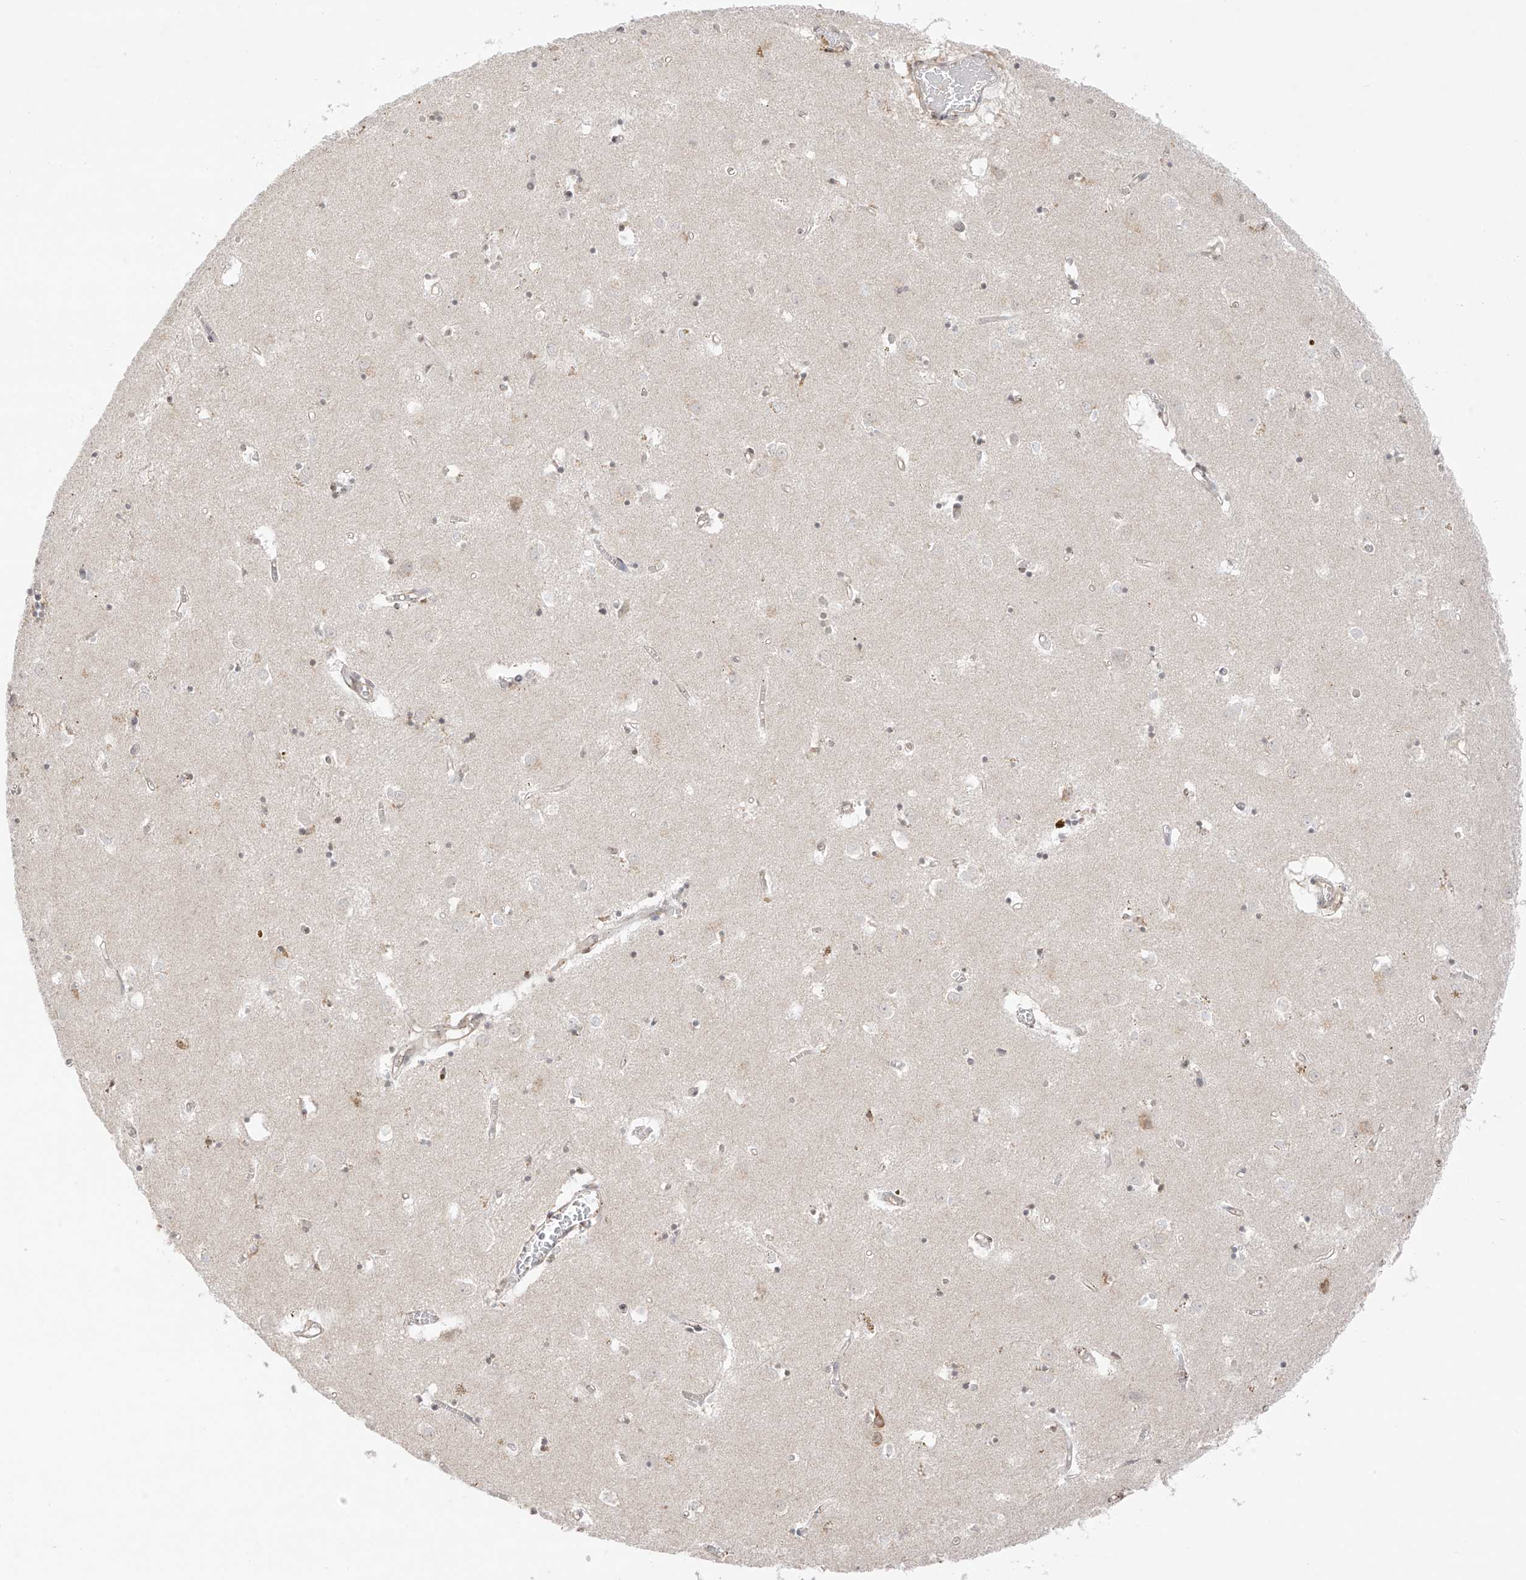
{"staining": {"intensity": "weak", "quantity": "<25%", "location": "nuclear"}, "tissue": "caudate", "cell_type": "Glial cells", "image_type": "normal", "snomed": [{"axis": "morphology", "description": "Normal tissue, NOS"}, {"axis": "topography", "description": "Lateral ventricle wall"}], "caption": "IHC photomicrograph of unremarkable caudate stained for a protein (brown), which shows no positivity in glial cells.", "gene": "N4BP3", "patient": {"sex": "male", "age": 70}}